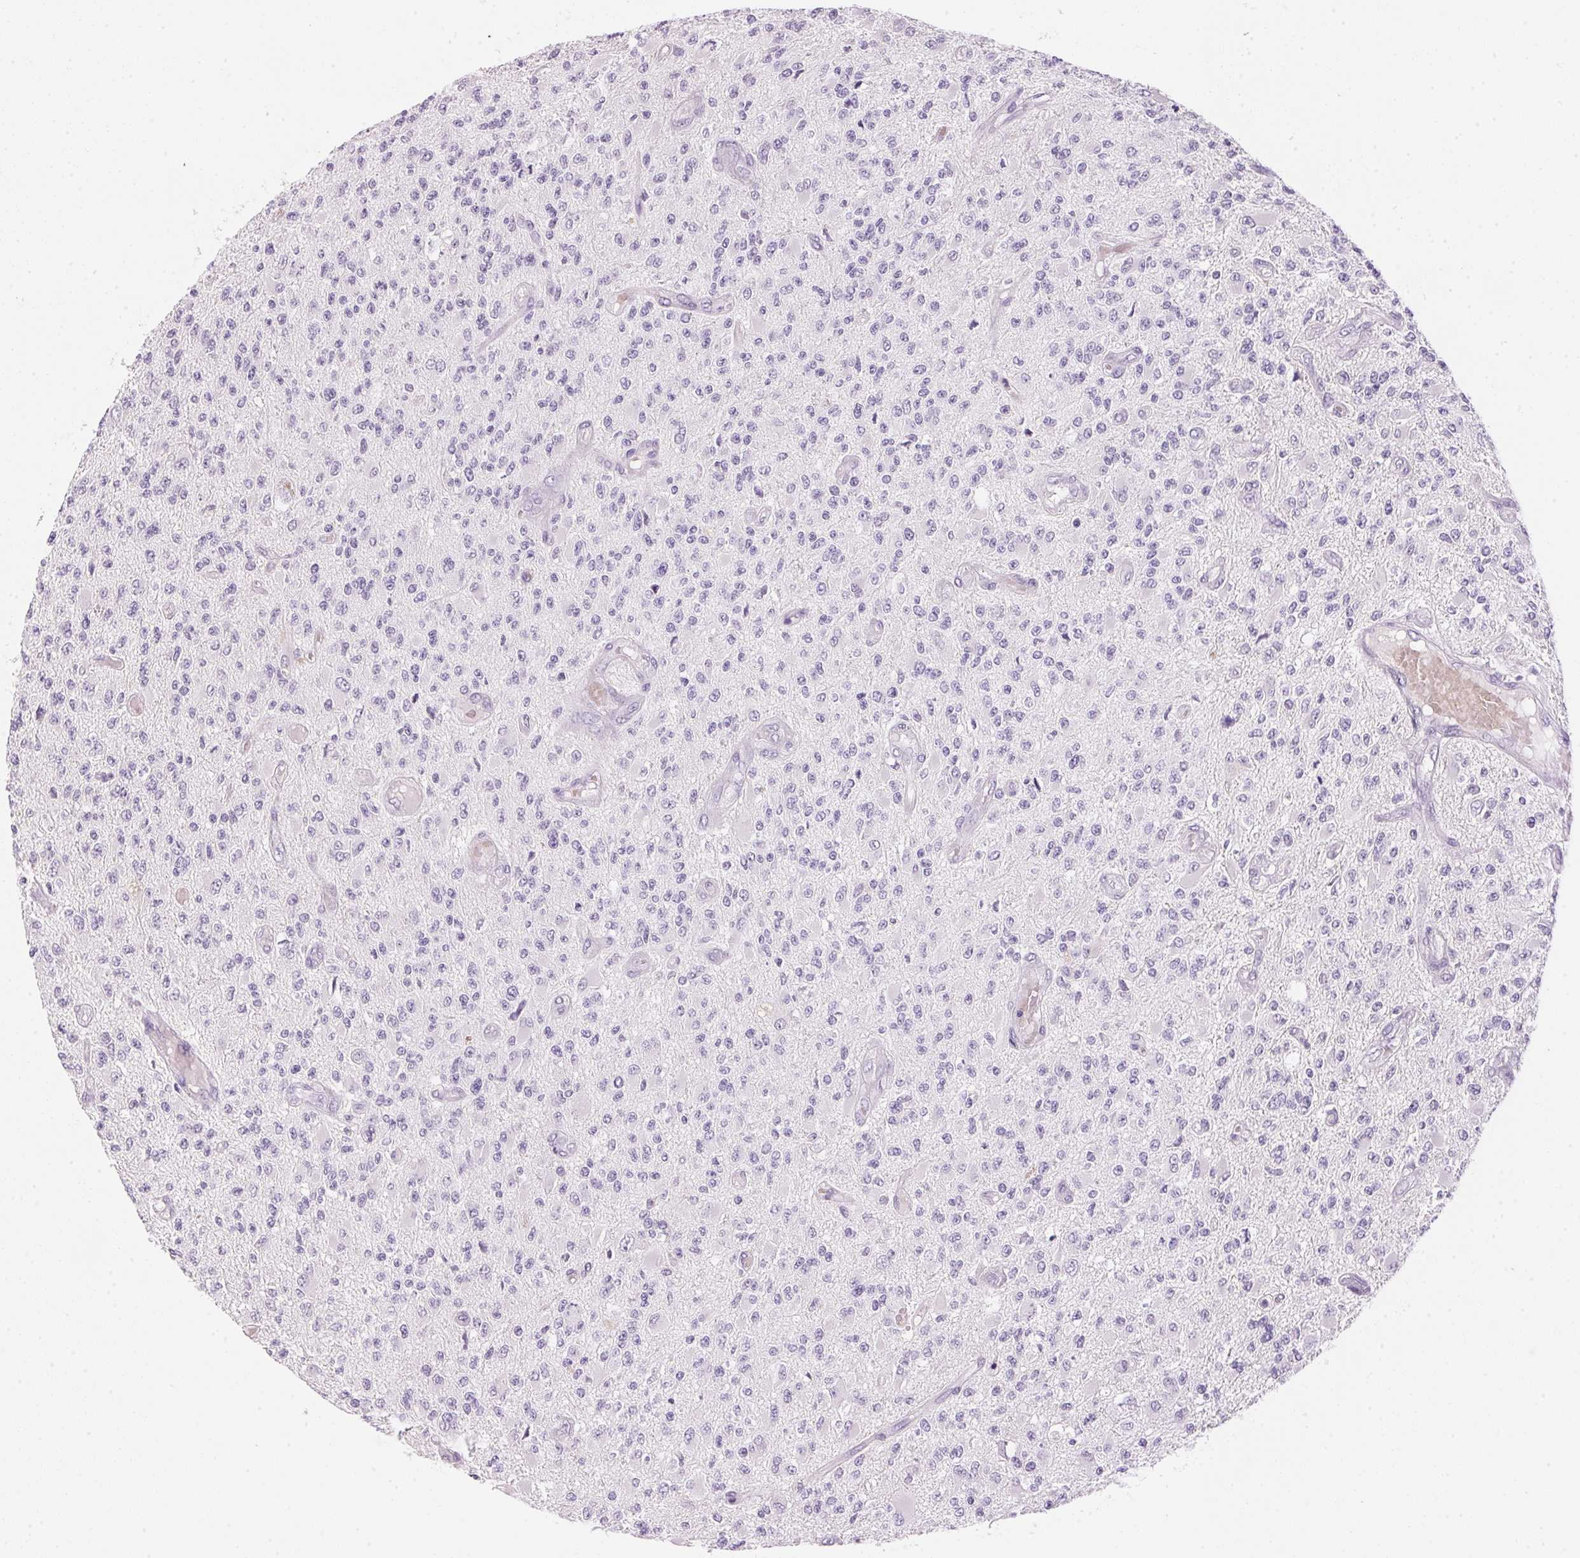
{"staining": {"intensity": "negative", "quantity": "none", "location": "none"}, "tissue": "glioma", "cell_type": "Tumor cells", "image_type": "cancer", "snomed": [{"axis": "morphology", "description": "Glioma, malignant, High grade"}, {"axis": "topography", "description": "Brain"}], "caption": "There is no significant expression in tumor cells of glioma.", "gene": "HSD17B2", "patient": {"sex": "female", "age": 63}}